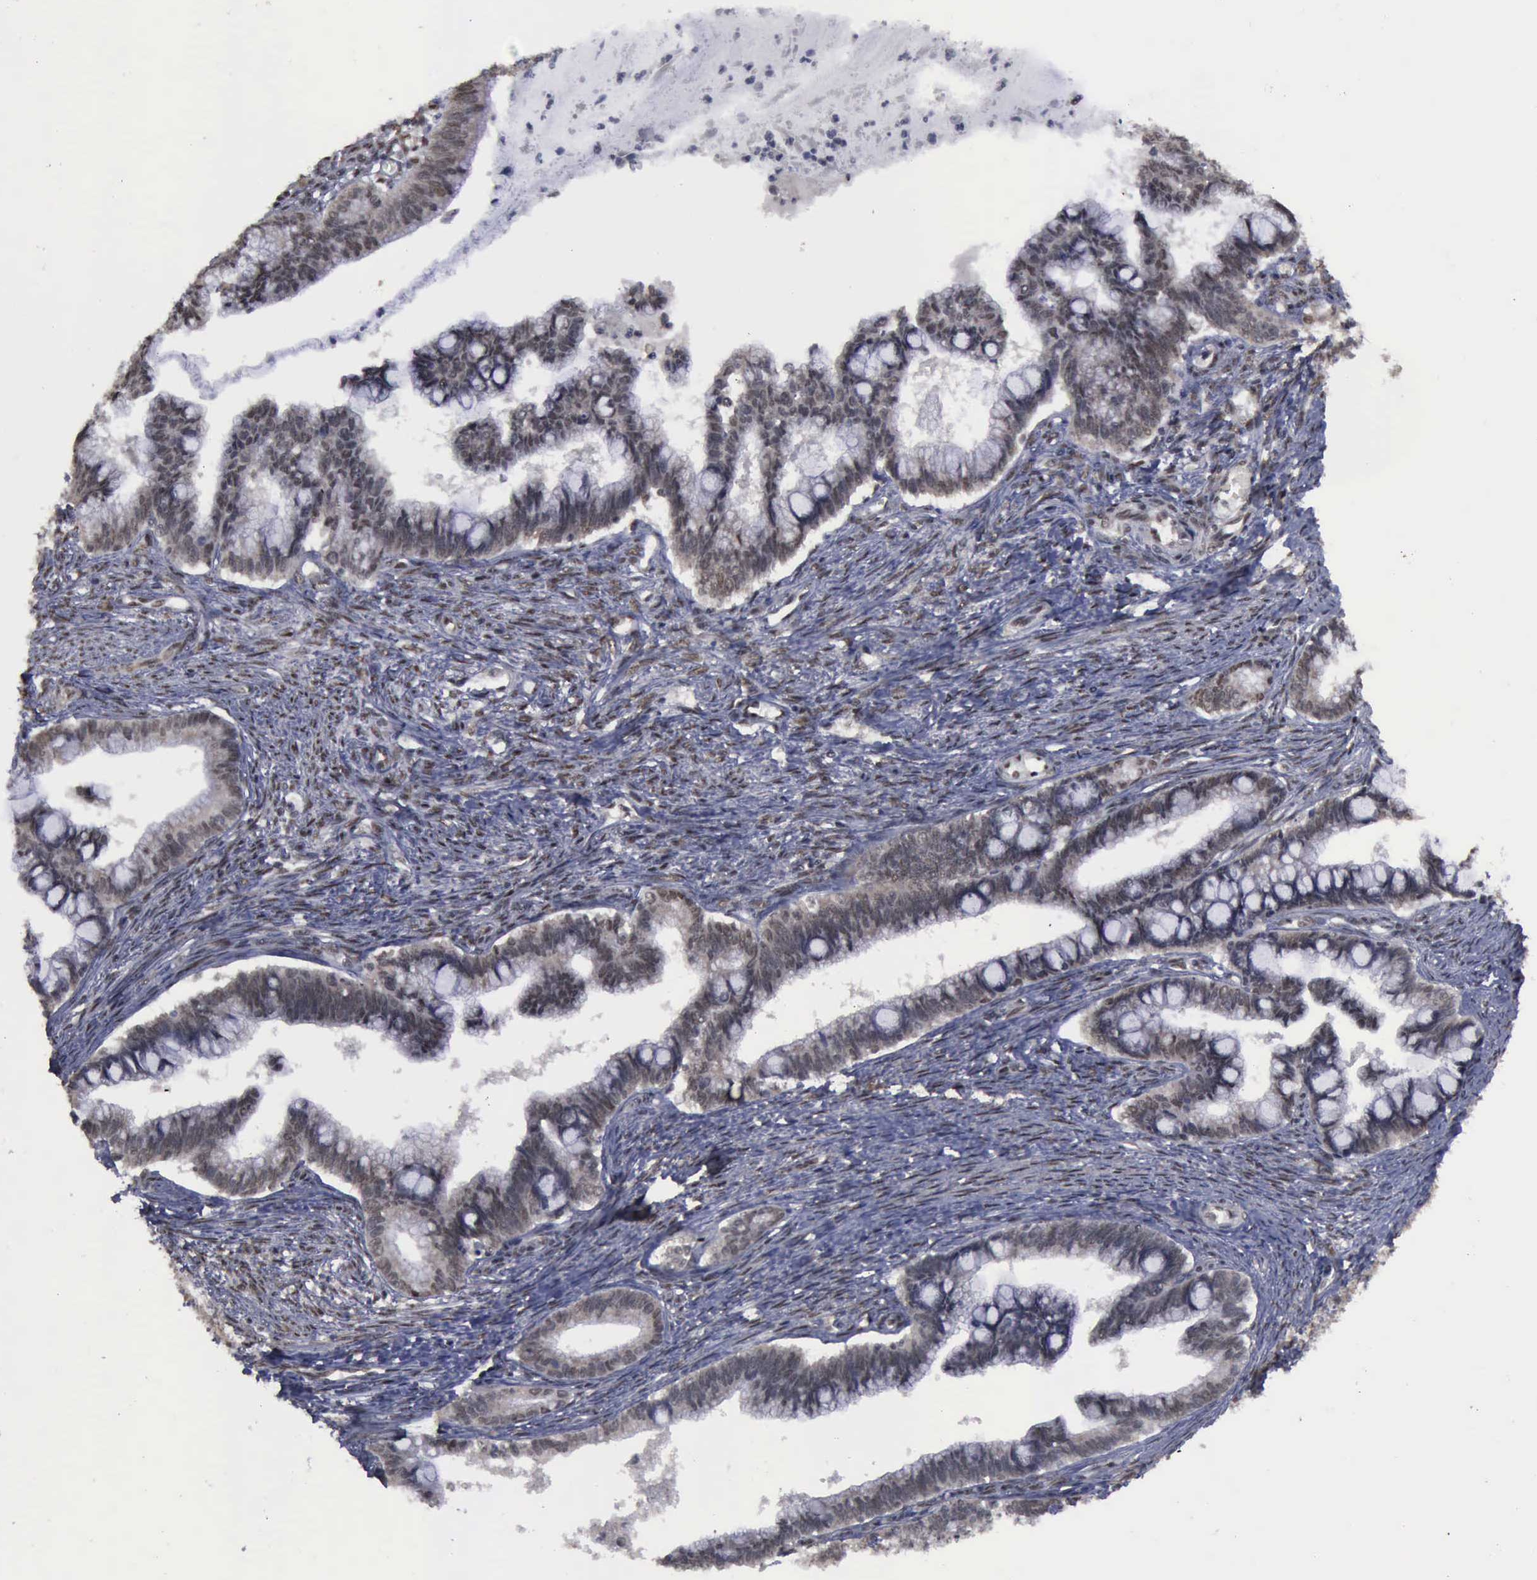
{"staining": {"intensity": "weak", "quantity": ">75%", "location": "cytoplasmic/membranous,nuclear"}, "tissue": "cervical cancer", "cell_type": "Tumor cells", "image_type": "cancer", "snomed": [{"axis": "morphology", "description": "Adenocarcinoma, NOS"}, {"axis": "topography", "description": "Cervix"}], "caption": "IHC image of neoplastic tissue: human cervical adenocarcinoma stained using immunohistochemistry demonstrates low levels of weak protein expression localized specifically in the cytoplasmic/membranous and nuclear of tumor cells, appearing as a cytoplasmic/membranous and nuclear brown color.", "gene": "RTCB", "patient": {"sex": "female", "age": 36}}